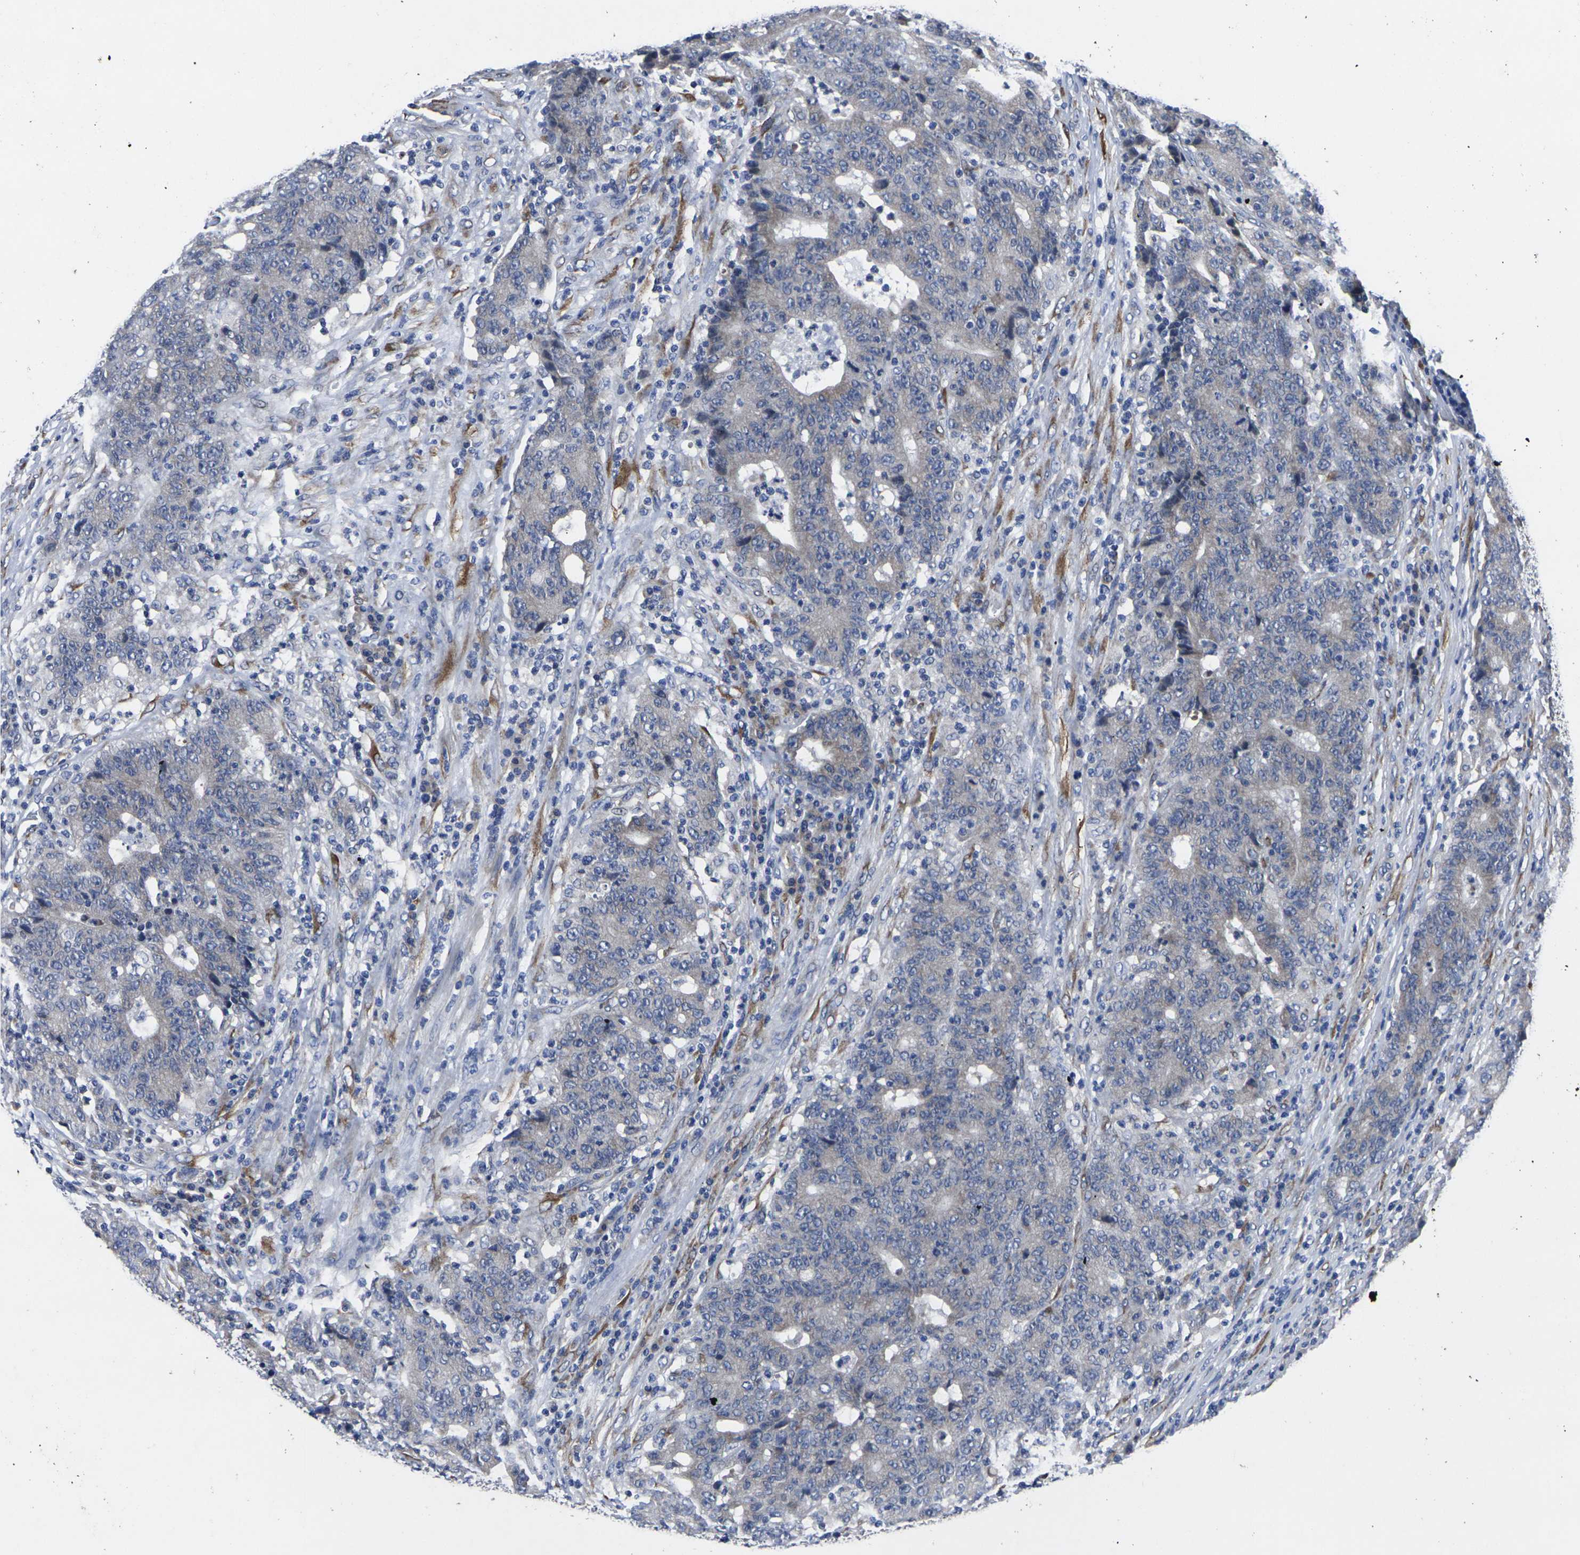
{"staining": {"intensity": "weak", "quantity": "<25%", "location": "cytoplasmic/membranous"}, "tissue": "colorectal cancer", "cell_type": "Tumor cells", "image_type": "cancer", "snomed": [{"axis": "morphology", "description": "Normal tissue, NOS"}, {"axis": "morphology", "description": "Adenocarcinoma, NOS"}, {"axis": "topography", "description": "Colon"}], "caption": "The IHC histopathology image has no significant staining in tumor cells of adenocarcinoma (colorectal) tissue. (DAB IHC, high magnification).", "gene": "CYP2C8", "patient": {"sex": "female", "age": 75}}